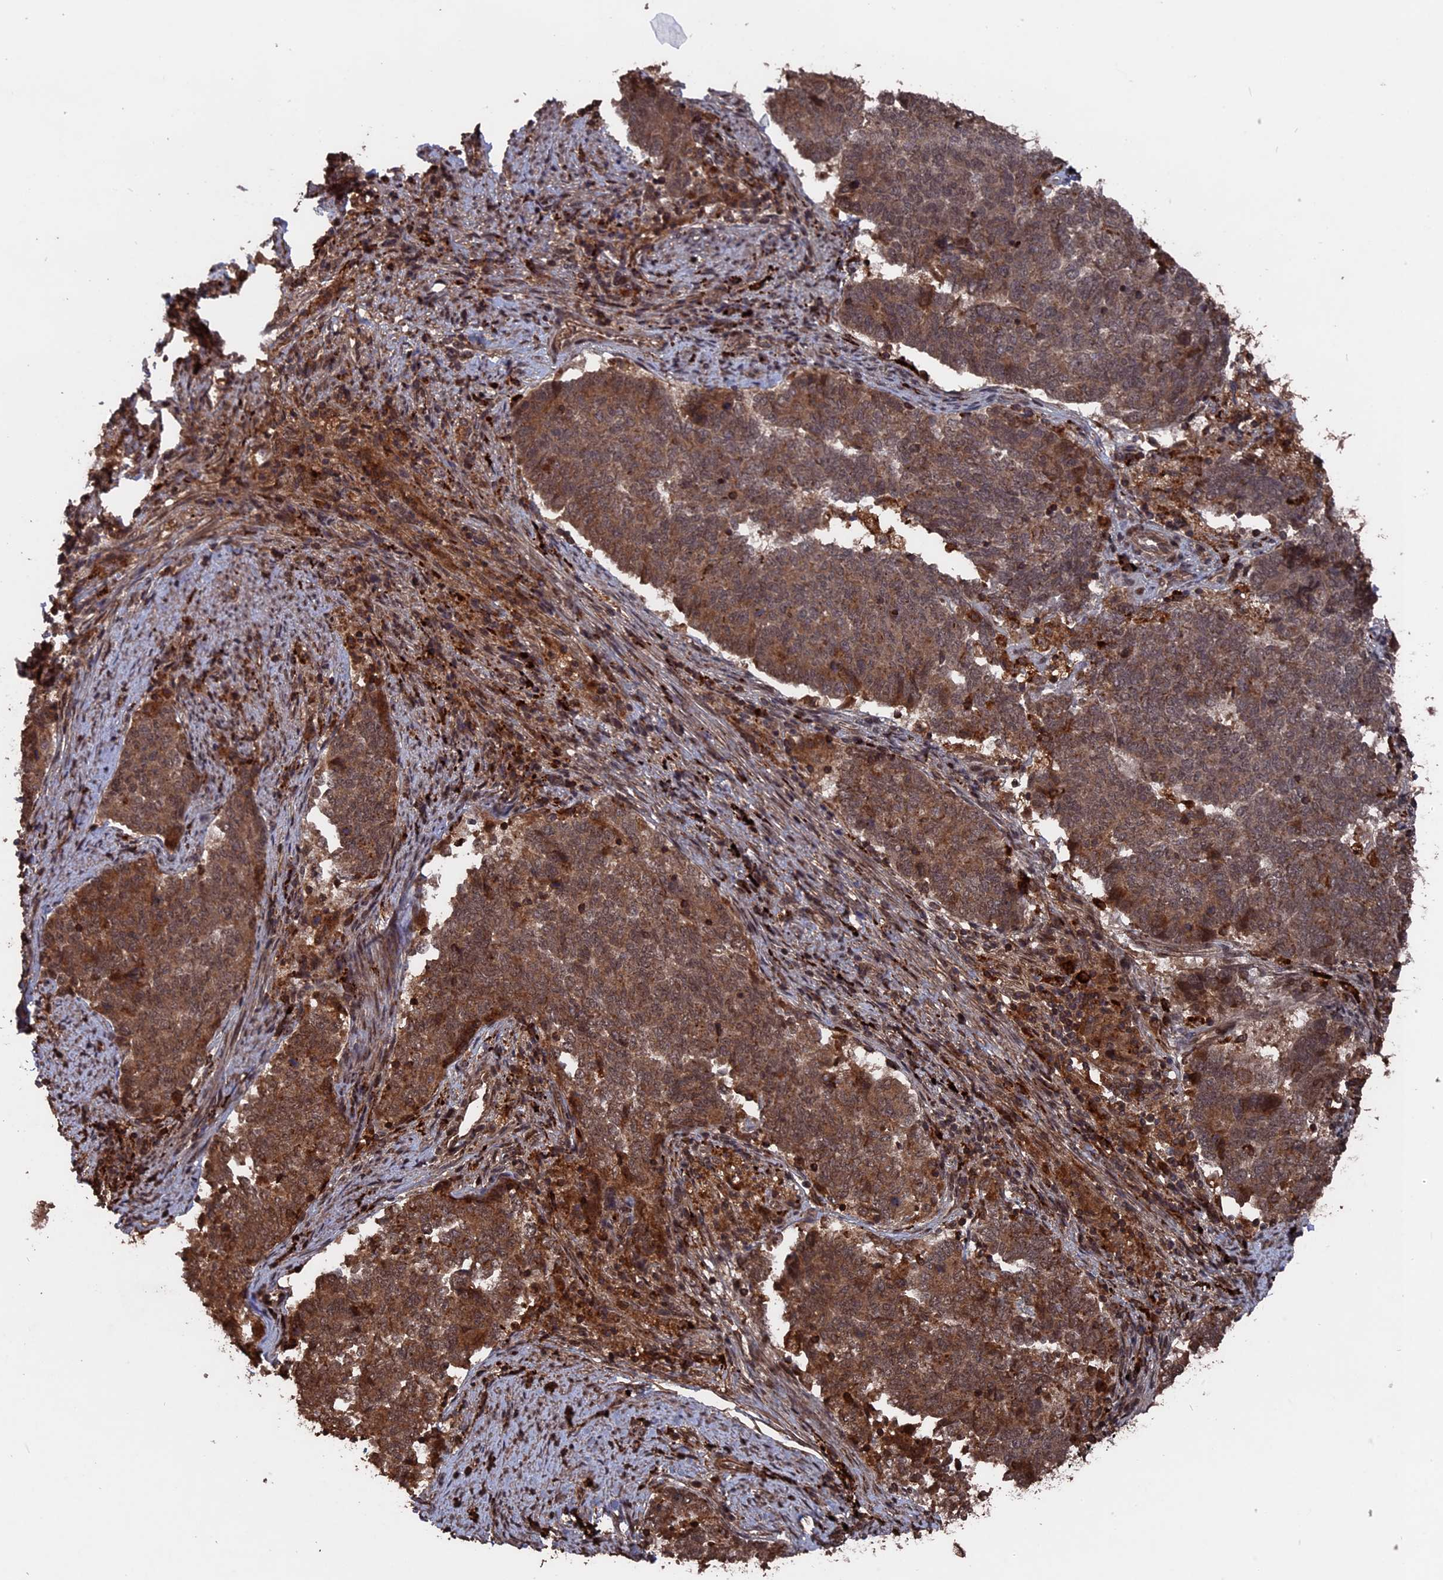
{"staining": {"intensity": "strong", "quantity": ">75%", "location": "cytoplasmic/membranous,nuclear"}, "tissue": "endometrial cancer", "cell_type": "Tumor cells", "image_type": "cancer", "snomed": [{"axis": "morphology", "description": "Adenocarcinoma, NOS"}, {"axis": "topography", "description": "Endometrium"}], "caption": "Immunohistochemical staining of adenocarcinoma (endometrial) exhibits high levels of strong cytoplasmic/membranous and nuclear protein staining in approximately >75% of tumor cells.", "gene": "TELO2", "patient": {"sex": "female", "age": 80}}